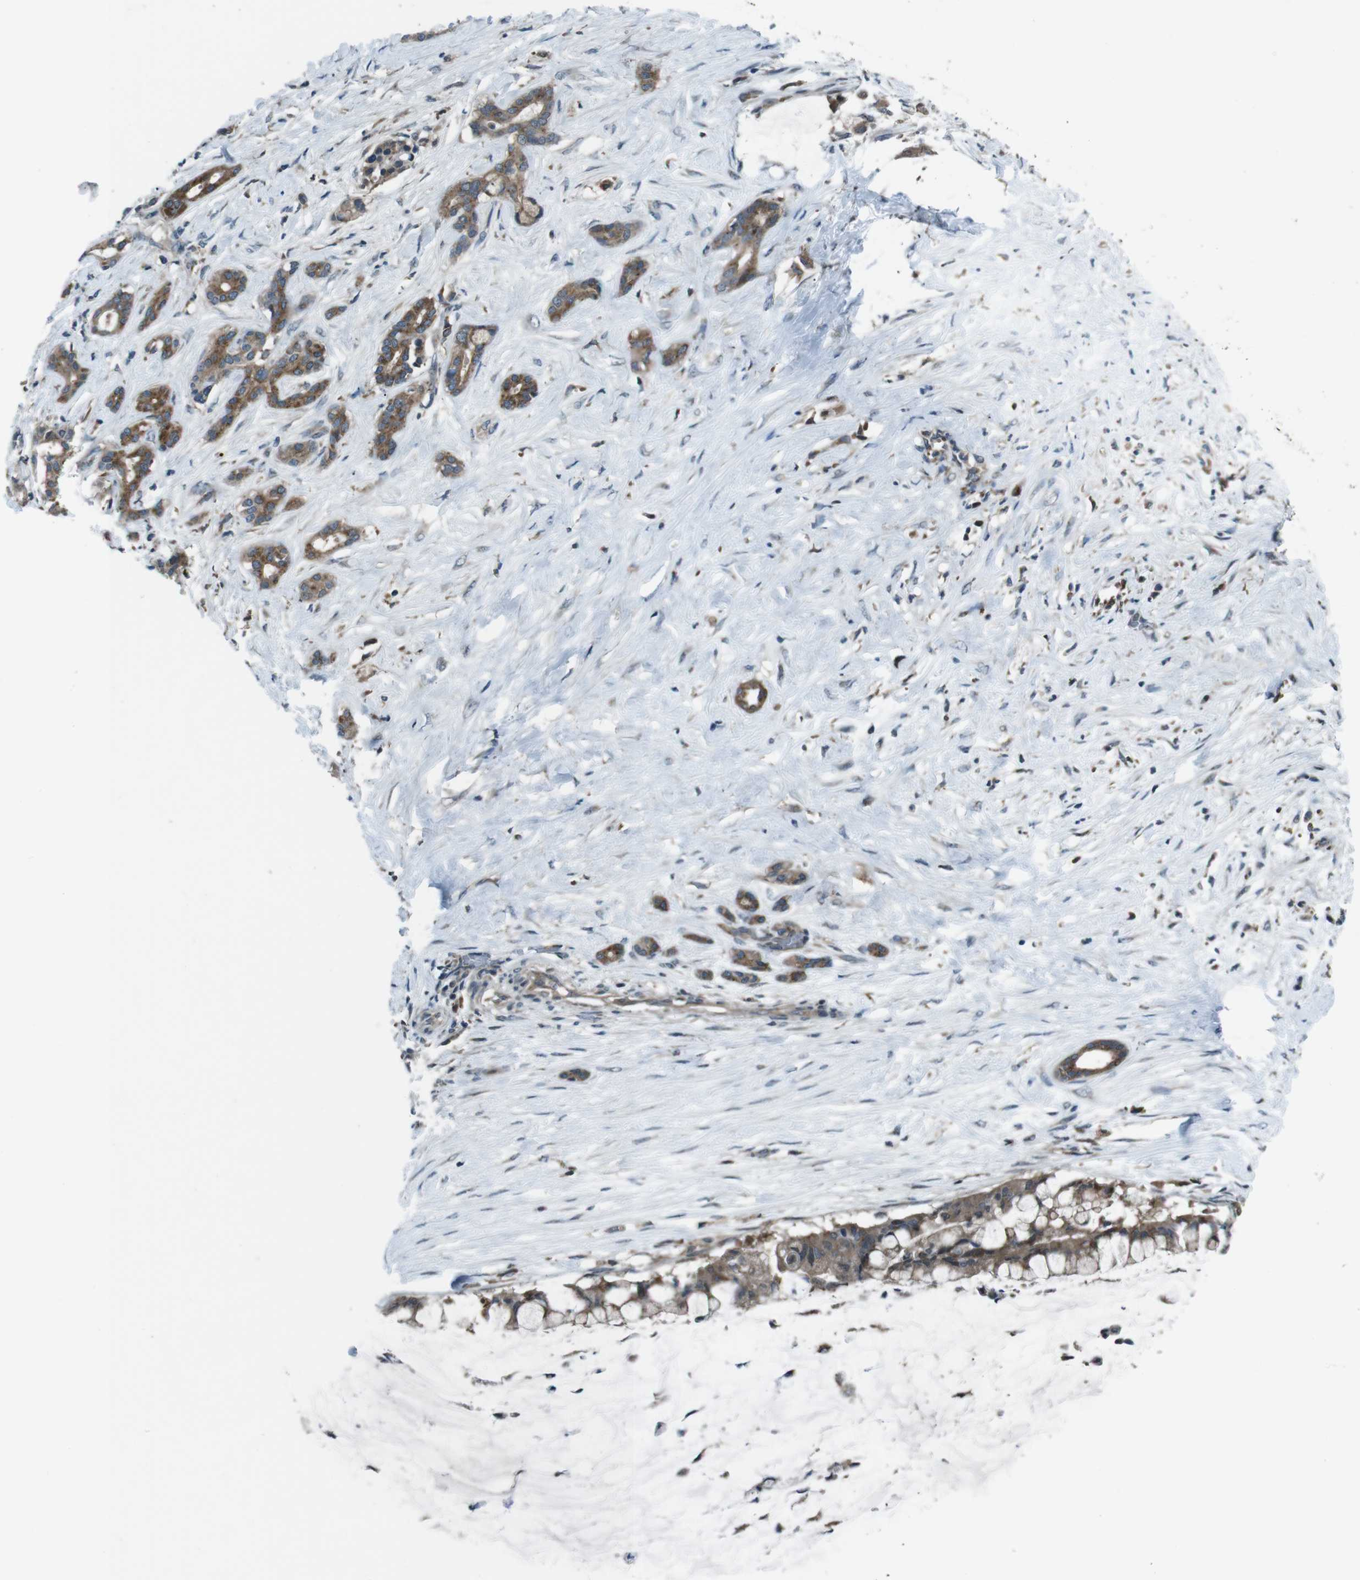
{"staining": {"intensity": "moderate", "quantity": ">75%", "location": "cytoplasmic/membranous"}, "tissue": "pancreatic cancer", "cell_type": "Tumor cells", "image_type": "cancer", "snomed": [{"axis": "morphology", "description": "Adenocarcinoma, NOS"}, {"axis": "topography", "description": "Pancreas"}], "caption": "Protein expression analysis of pancreatic cancer (adenocarcinoma) exhibits moderate cytoplasmic/membranous positivity in approximately >75% of tumor cells.", "gene": "SLC27A4", "patient": {"sex": "male", "age": 41}}